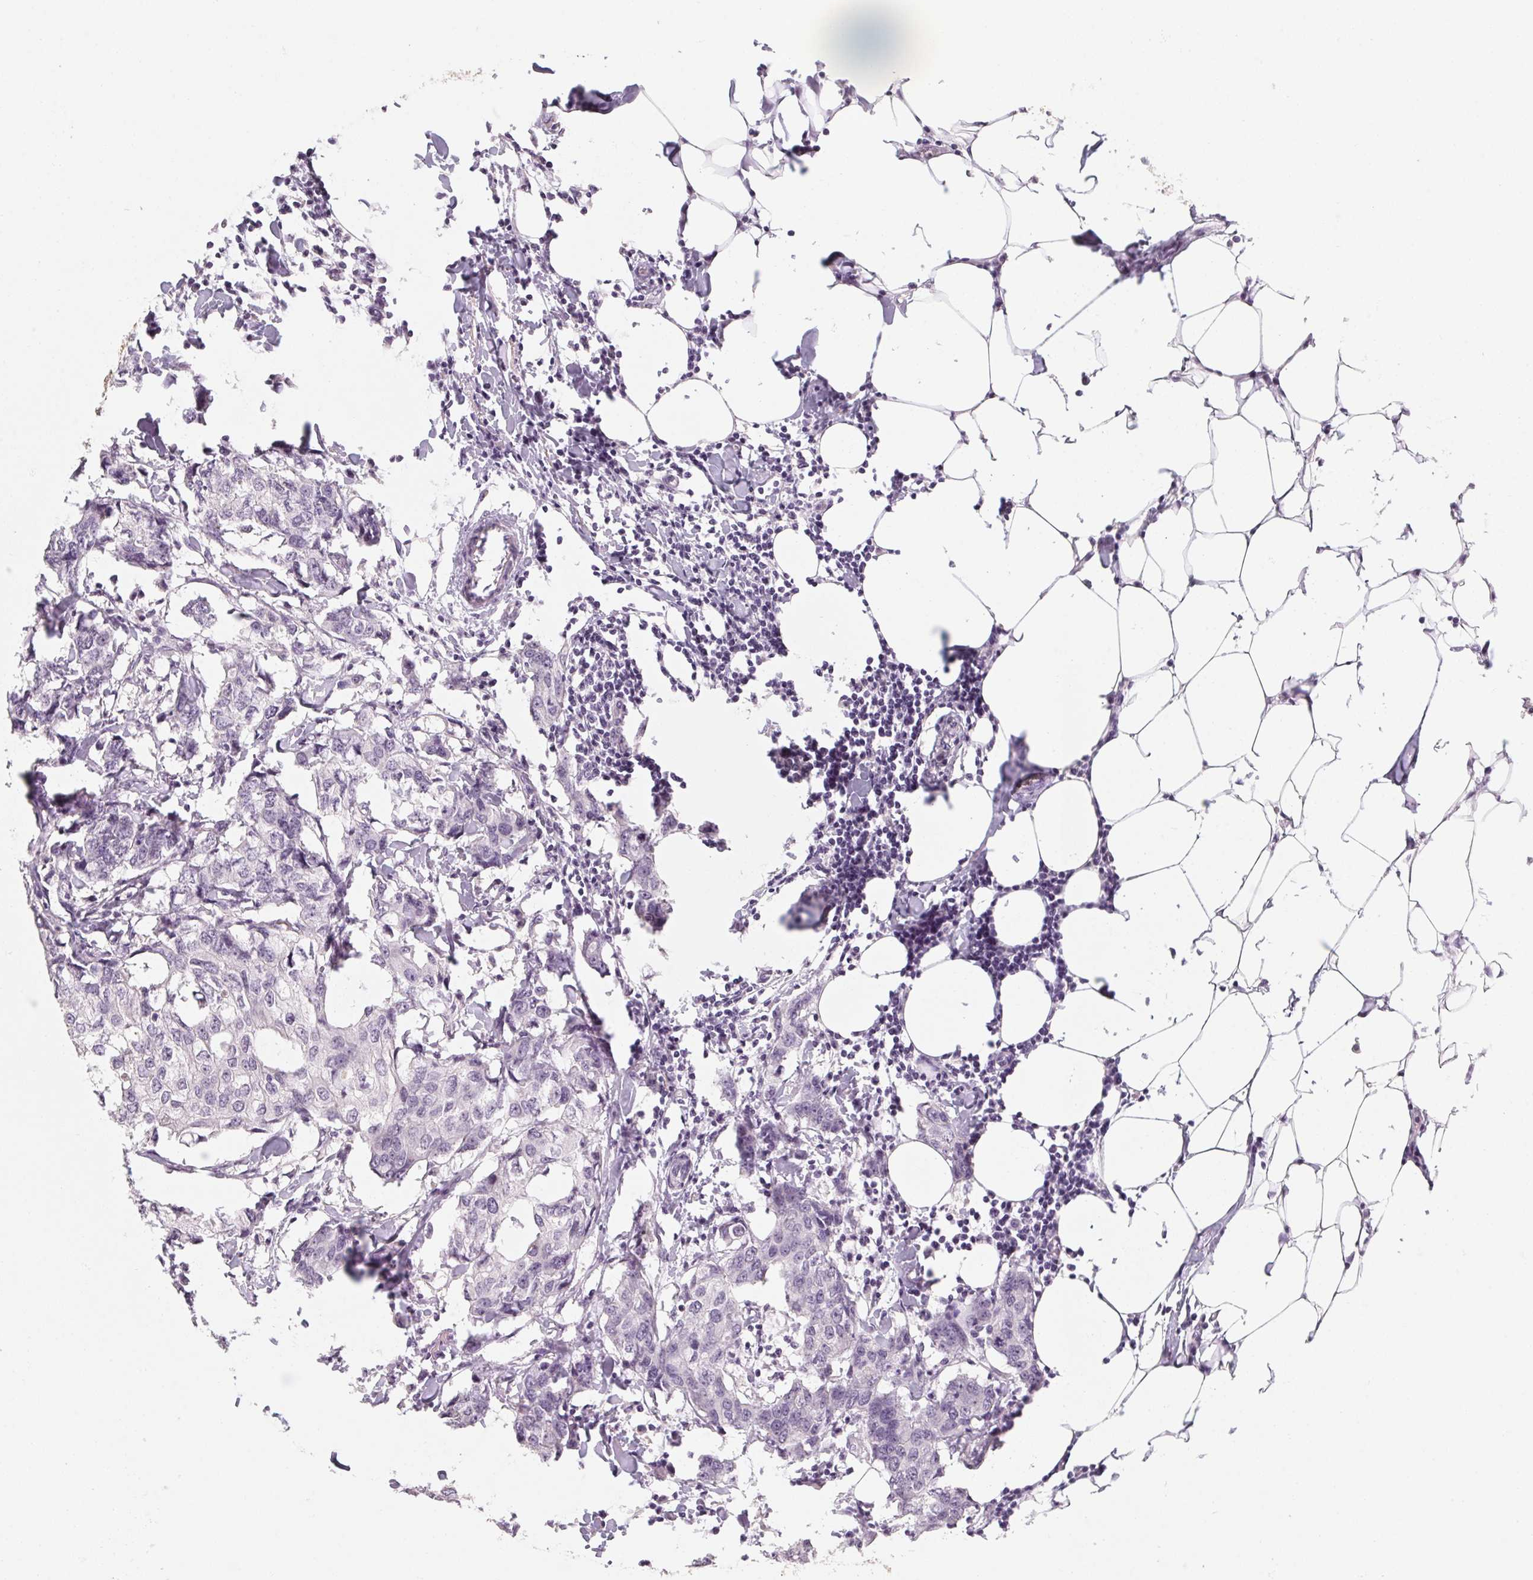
{"staining": {"intensity": "negative", "quantity": "none", "location": "none"}, "tissue": "breast cancer", "cell_type": "Tumor cells", "image_type": "cancer", "snomed": [{"axis": "morphology", "description": "Duct carcinoma"}, {"axis": "topography", "description": "Breast"}], "caption": "IHC histopathology image of breast cancer (intraductal carcinoma) stained for a protein (brown), which shows no positivity in tumor cells. (DAB immunohistochemistry (IHC), high magnification).", "gene": "CAPZA3", "patient": {"sex": "female", "age": 27}}